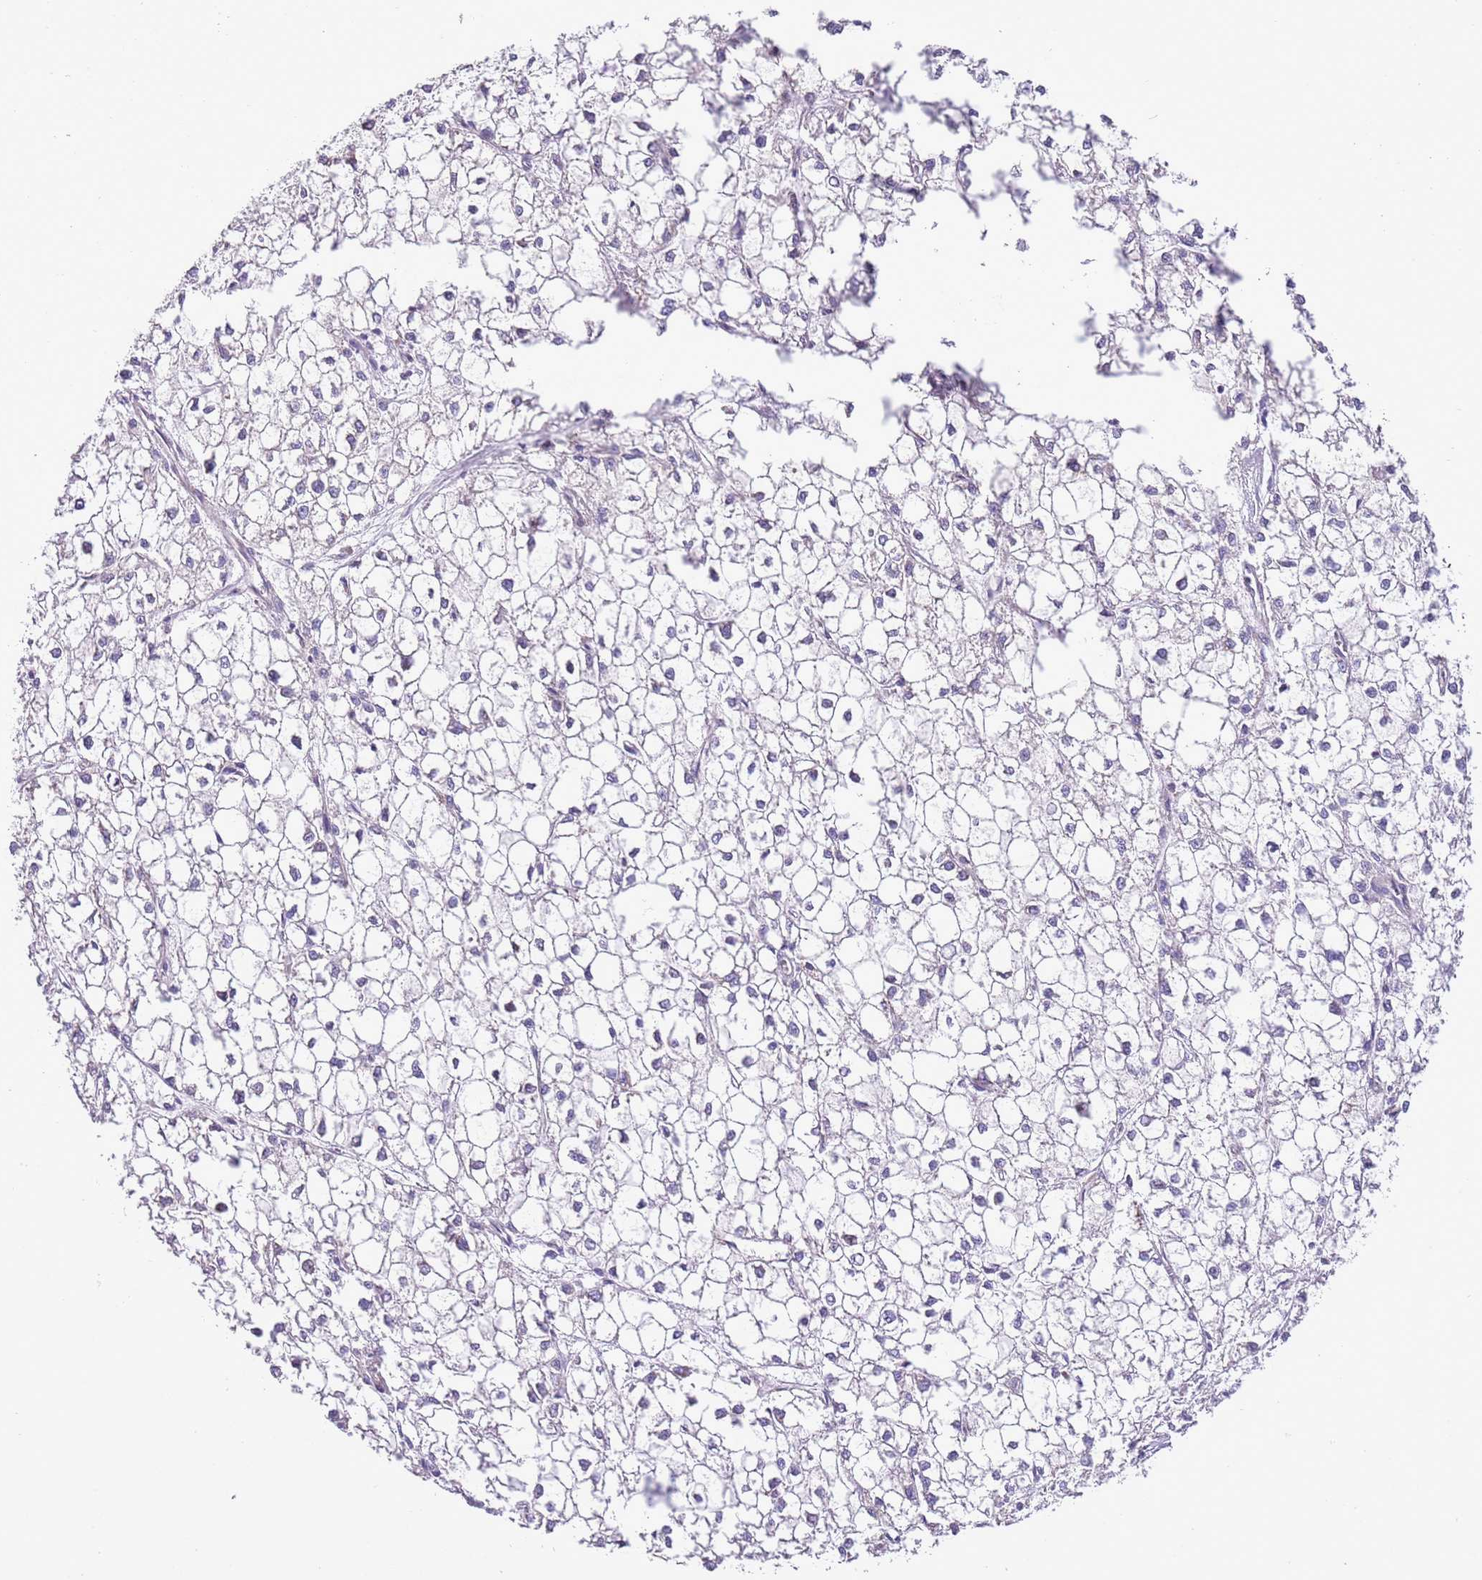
{"staining": {"intensity": "negative", "quantity": "none", "location": "none"}, "tissue": "liver cancer", "cell_type": "Tumor cells", "image_type": "cancer", "snomed": [{"axis": "morphology", "description": "Carcinoma, Hepatocellular, NOS"}, {"axis": "topography", "description": "Liver"}], "caption": "This is an IHC micrograph of human liver cancer (hepatocellular carcinoma). There is no expression in tumor cells.", "gene": "OAZ2", "patient": {"sex": "female", "age": 43}}